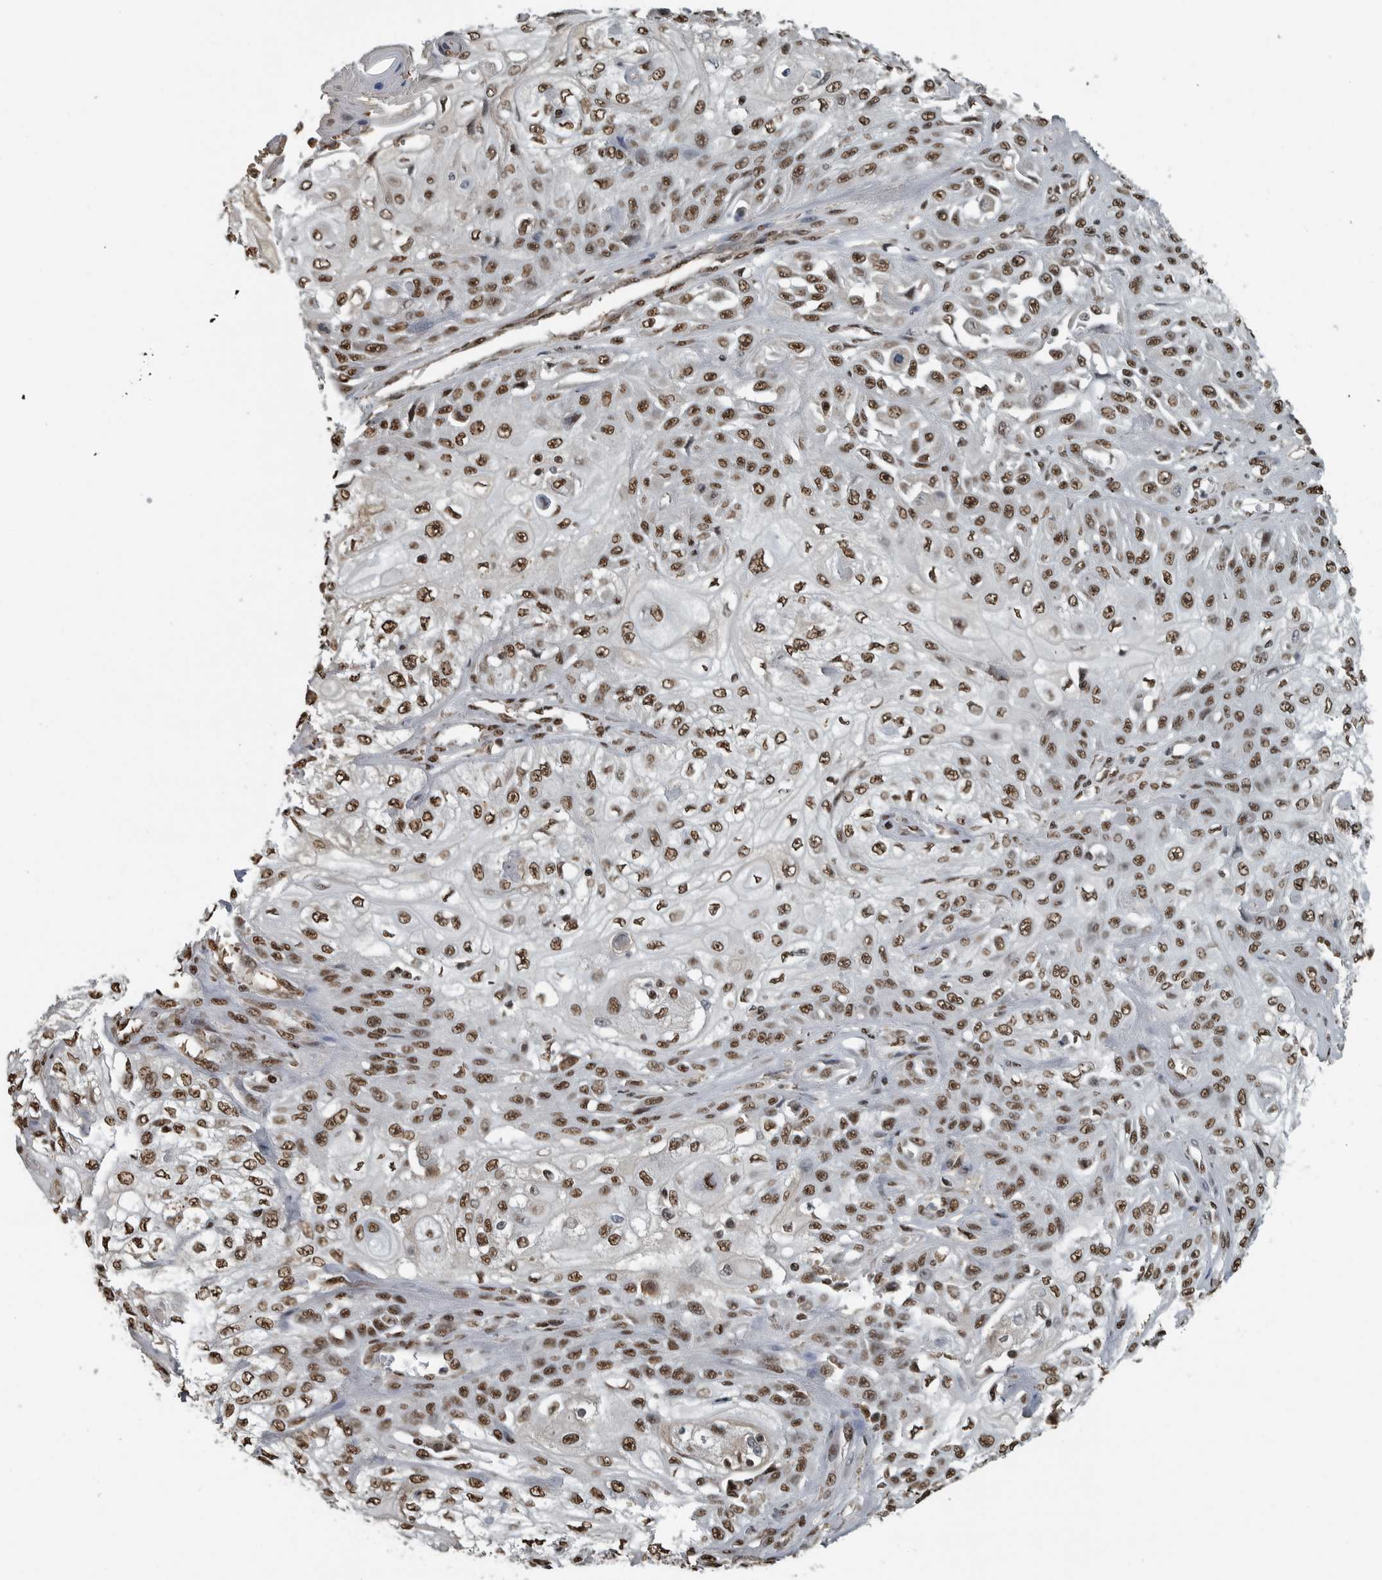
{"staining": {"intensity": "moderate", "quantity": ">75%", "location": "nuclear"}, "tissue": "skin cancer", "cell_type": "Tumor cells", "image_type": "cancer", "snomed": [{"axis": "morphology", "description": "Squamous cell carcinoma, NOS"}, {"axis": "morphology", "description": "Squamous cell carcinoma, metastatic, NOS"}, {"axis": "topography", "description": "Skin"}, {"axis": "topography", "description": "Lymph node"}], "caption": "DAB immunohistochemical staining of skin squamous cell carcinoma reveals moderate nuclear protein positivity in about >75% of tumor cells.", "gene": "TGS1", "patient": {"sex": "male", "age": 75}}